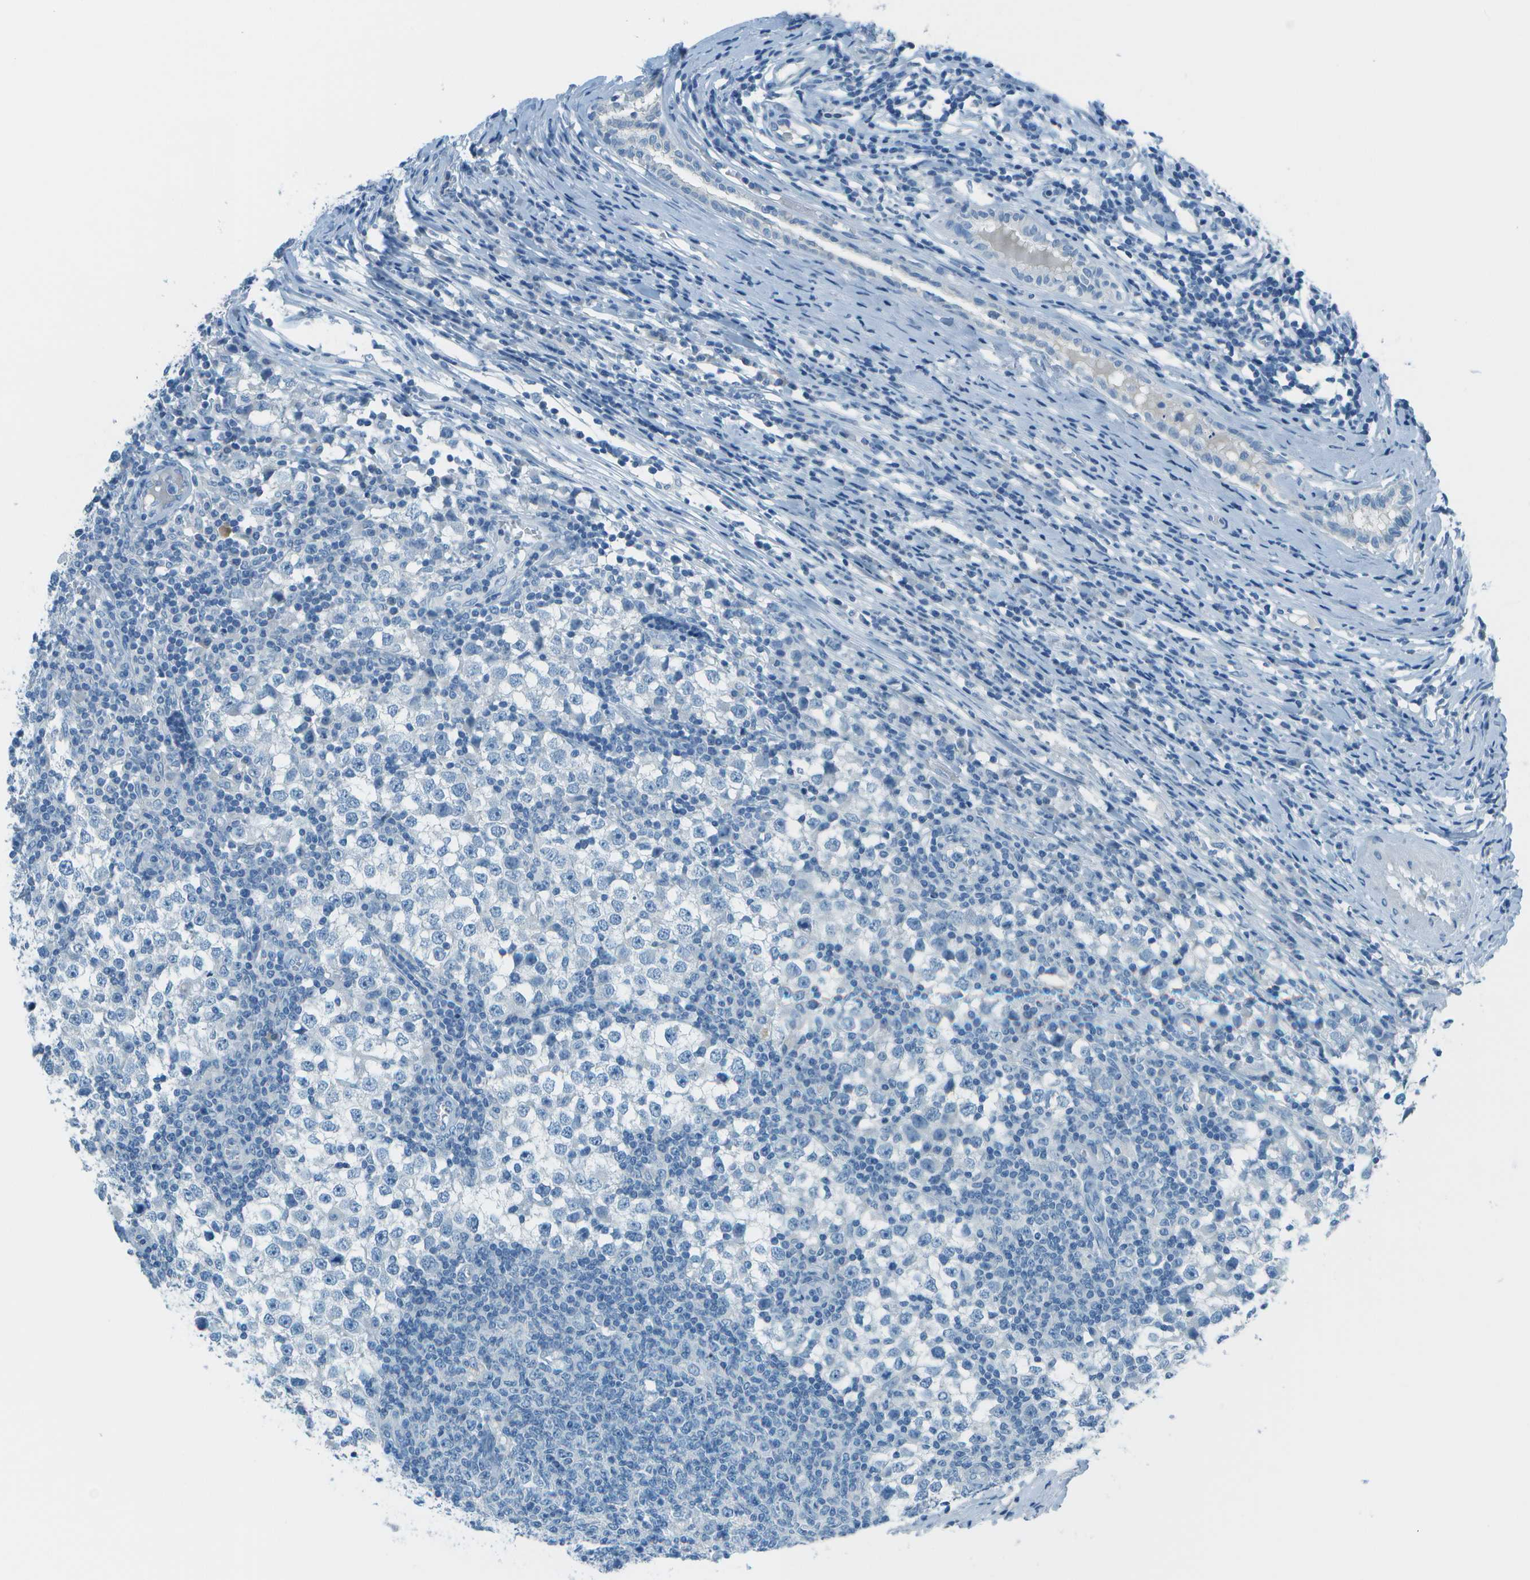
{"staining": {"intensity": "negative", "quantity": "none", "location": "none"}, "tissue": "testis cancer", "cell_type": "Tumor cells", "image_type": "cancer", "snomed": [{"axis": "morphology", "description": "Seminoma, NOS"}, {"axis": "topography", "description": "Testis"}], "caption": "Testis cancer (seminoma) stained for a protein using immunohistochemistry reveals no positivity tumor cells.", "gene": "FGF1", "patient": {"sex": "male", "age": 65}}